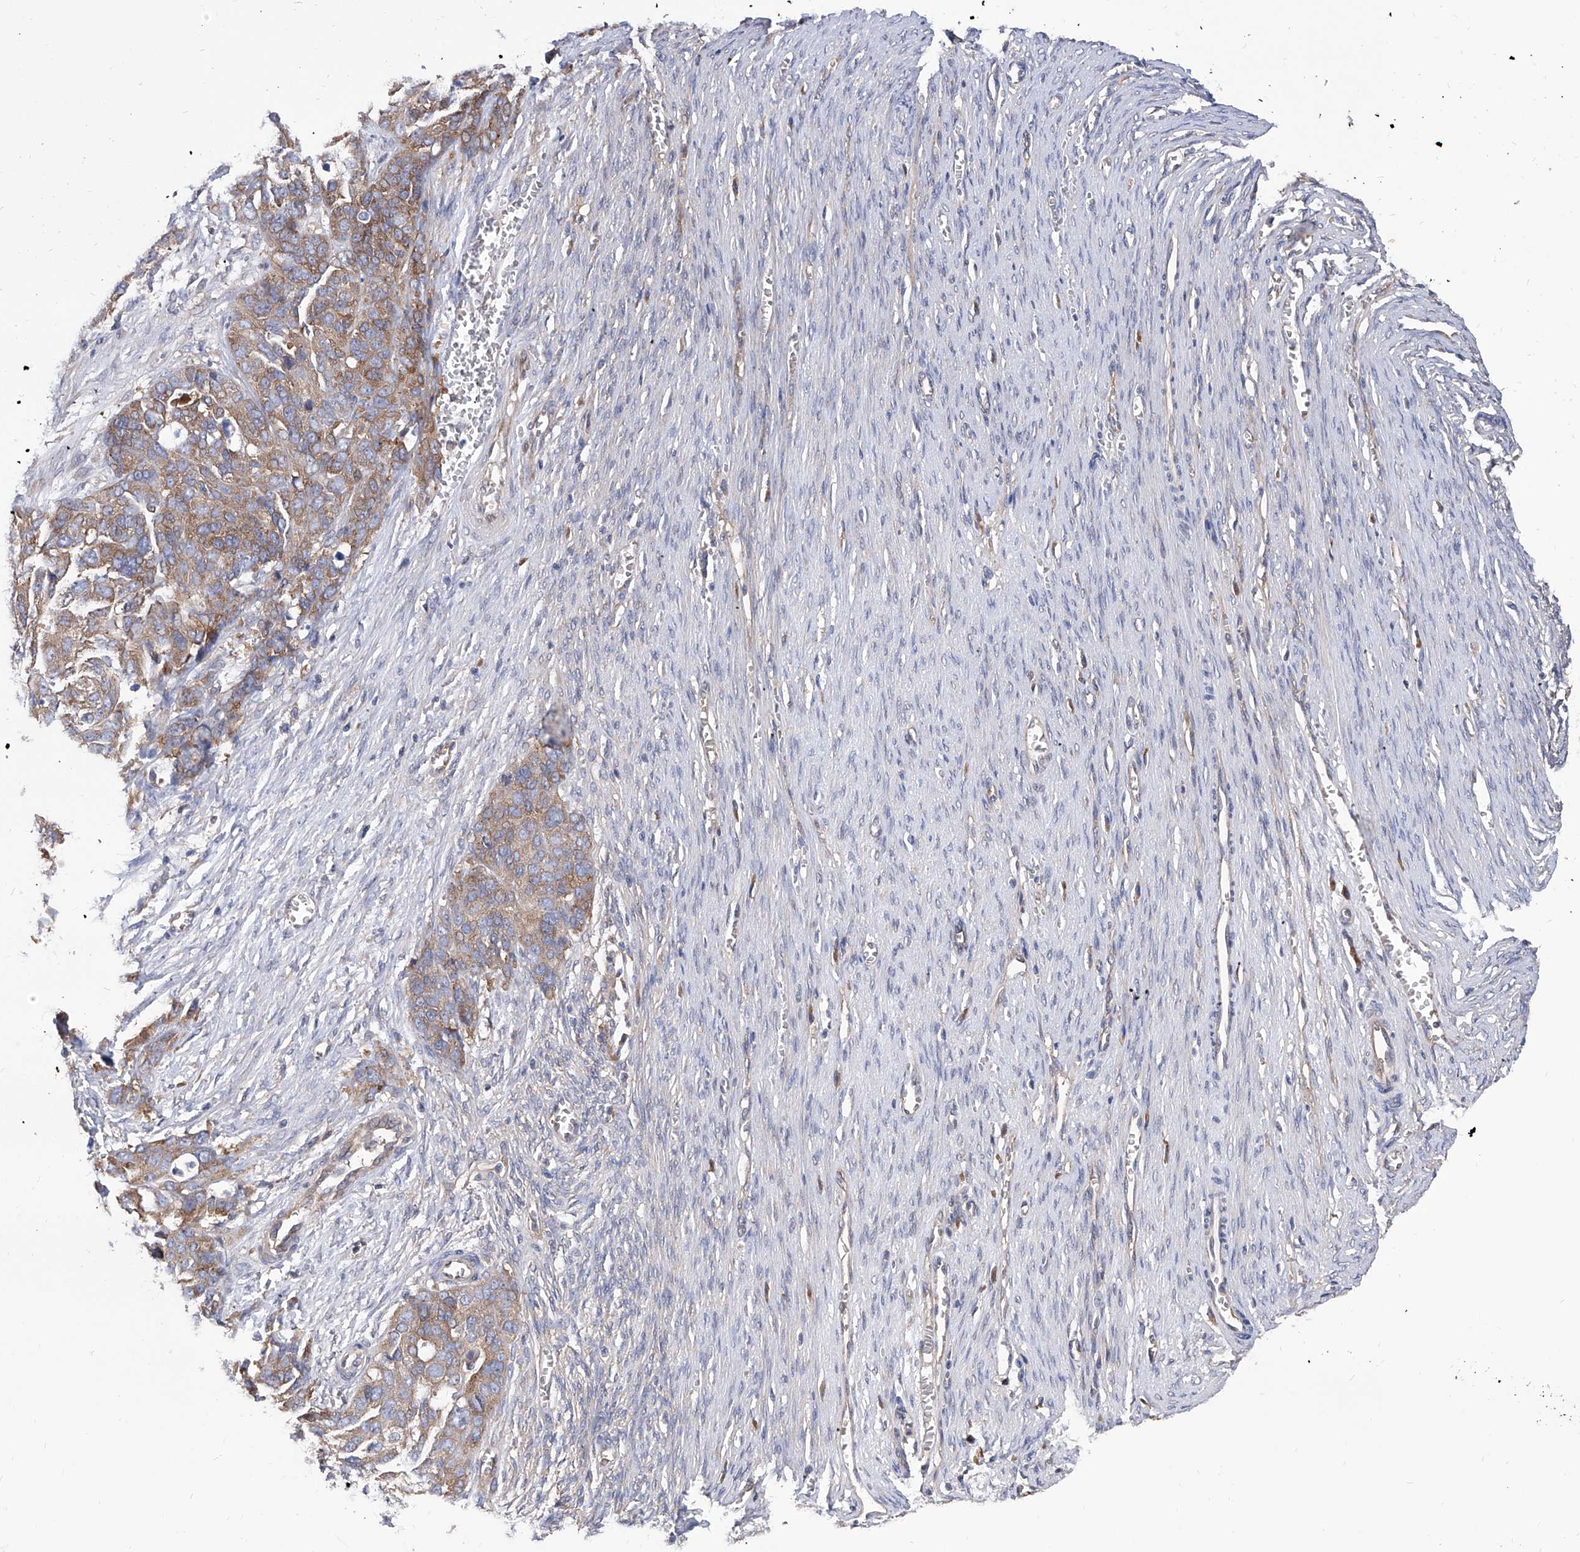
{"staining": {"intensity": "moderate", "quantity": "25%-75%", "location": "cytoplasmic/membranous"}, "tissue": "ovarian cancer", "cell_type": "Tumor cells", "image_type": "cancer", "snomed": [{"axis": "morphology", "description": "Cystadenocarcinoma, serous, NOS"}, {"axis": "topography", "description": "Ovary"}], "caption": "Immunohistochemistry histopathology image of neoplastic tissue: serous cystadenocarcinoma (ovarian) stained using immunohistochemistry shows medium levels of moderate protein expression localized specifically in the cytoplasmic/membranous of tumor cells, appearing as a cytoplasmic/membranous brown color.", "gene": "TJAP1", "patient": {"sex": "female", "age": 44}}